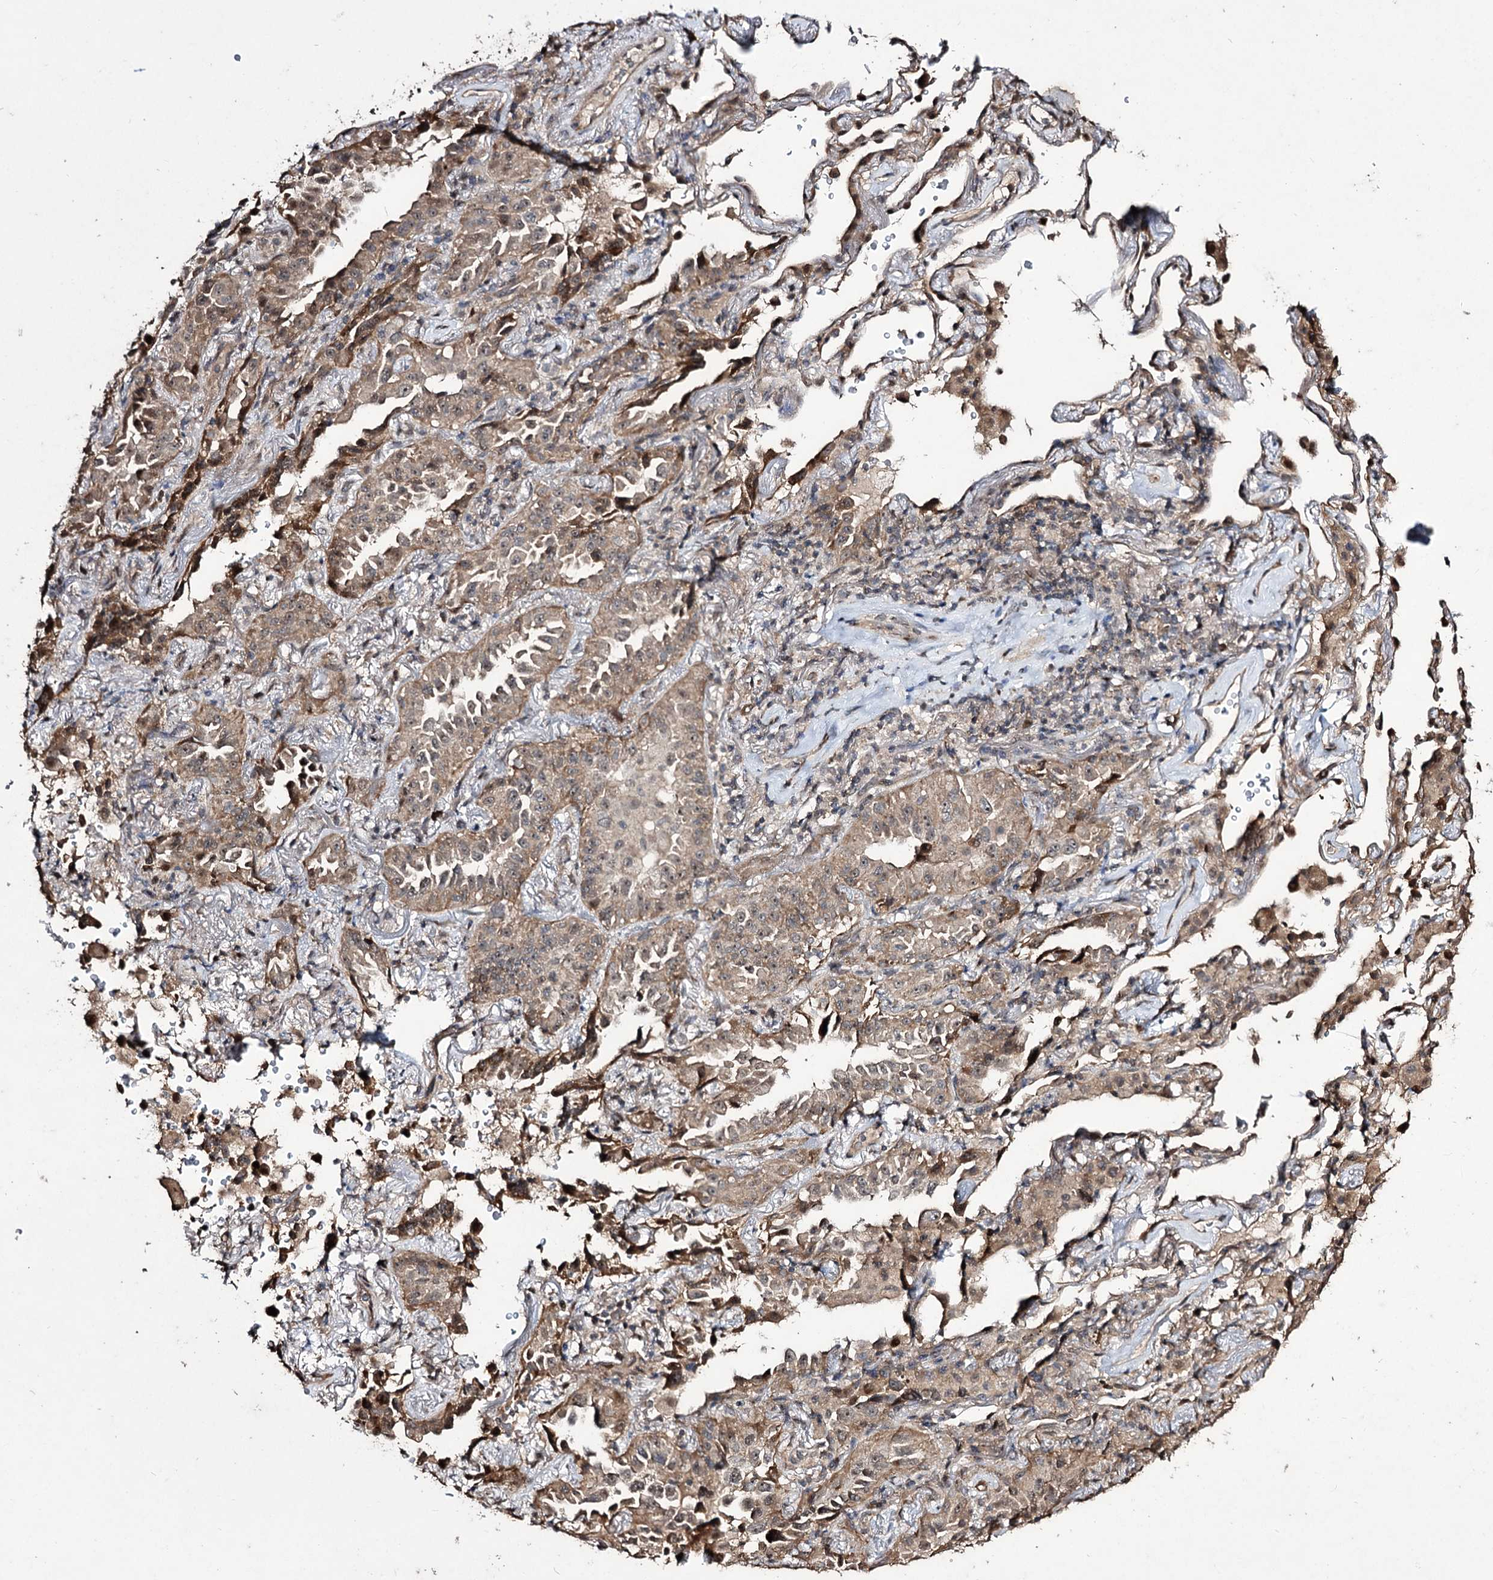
{"staining": {"intensity": "weak", "quantity": ">75%", "location": "cytoplasmic/membranous"}, "tissue": "lung cancer", "cell_type": "Tumor cells", "image_type": "cancer", "snomed": [{"axis": "morphology", "description": "Adenocarcinoma, NOS"}, {"axis": "topography", "description": "Lung"}], "caption": "Adenocarcinoma (lung) stained with IHC demonstrates weak cytoplasmic/membranous expression in about >75% of tumor cells.", "gene": "CPNE8", "patient": {"sex": "female", "age": 69}}